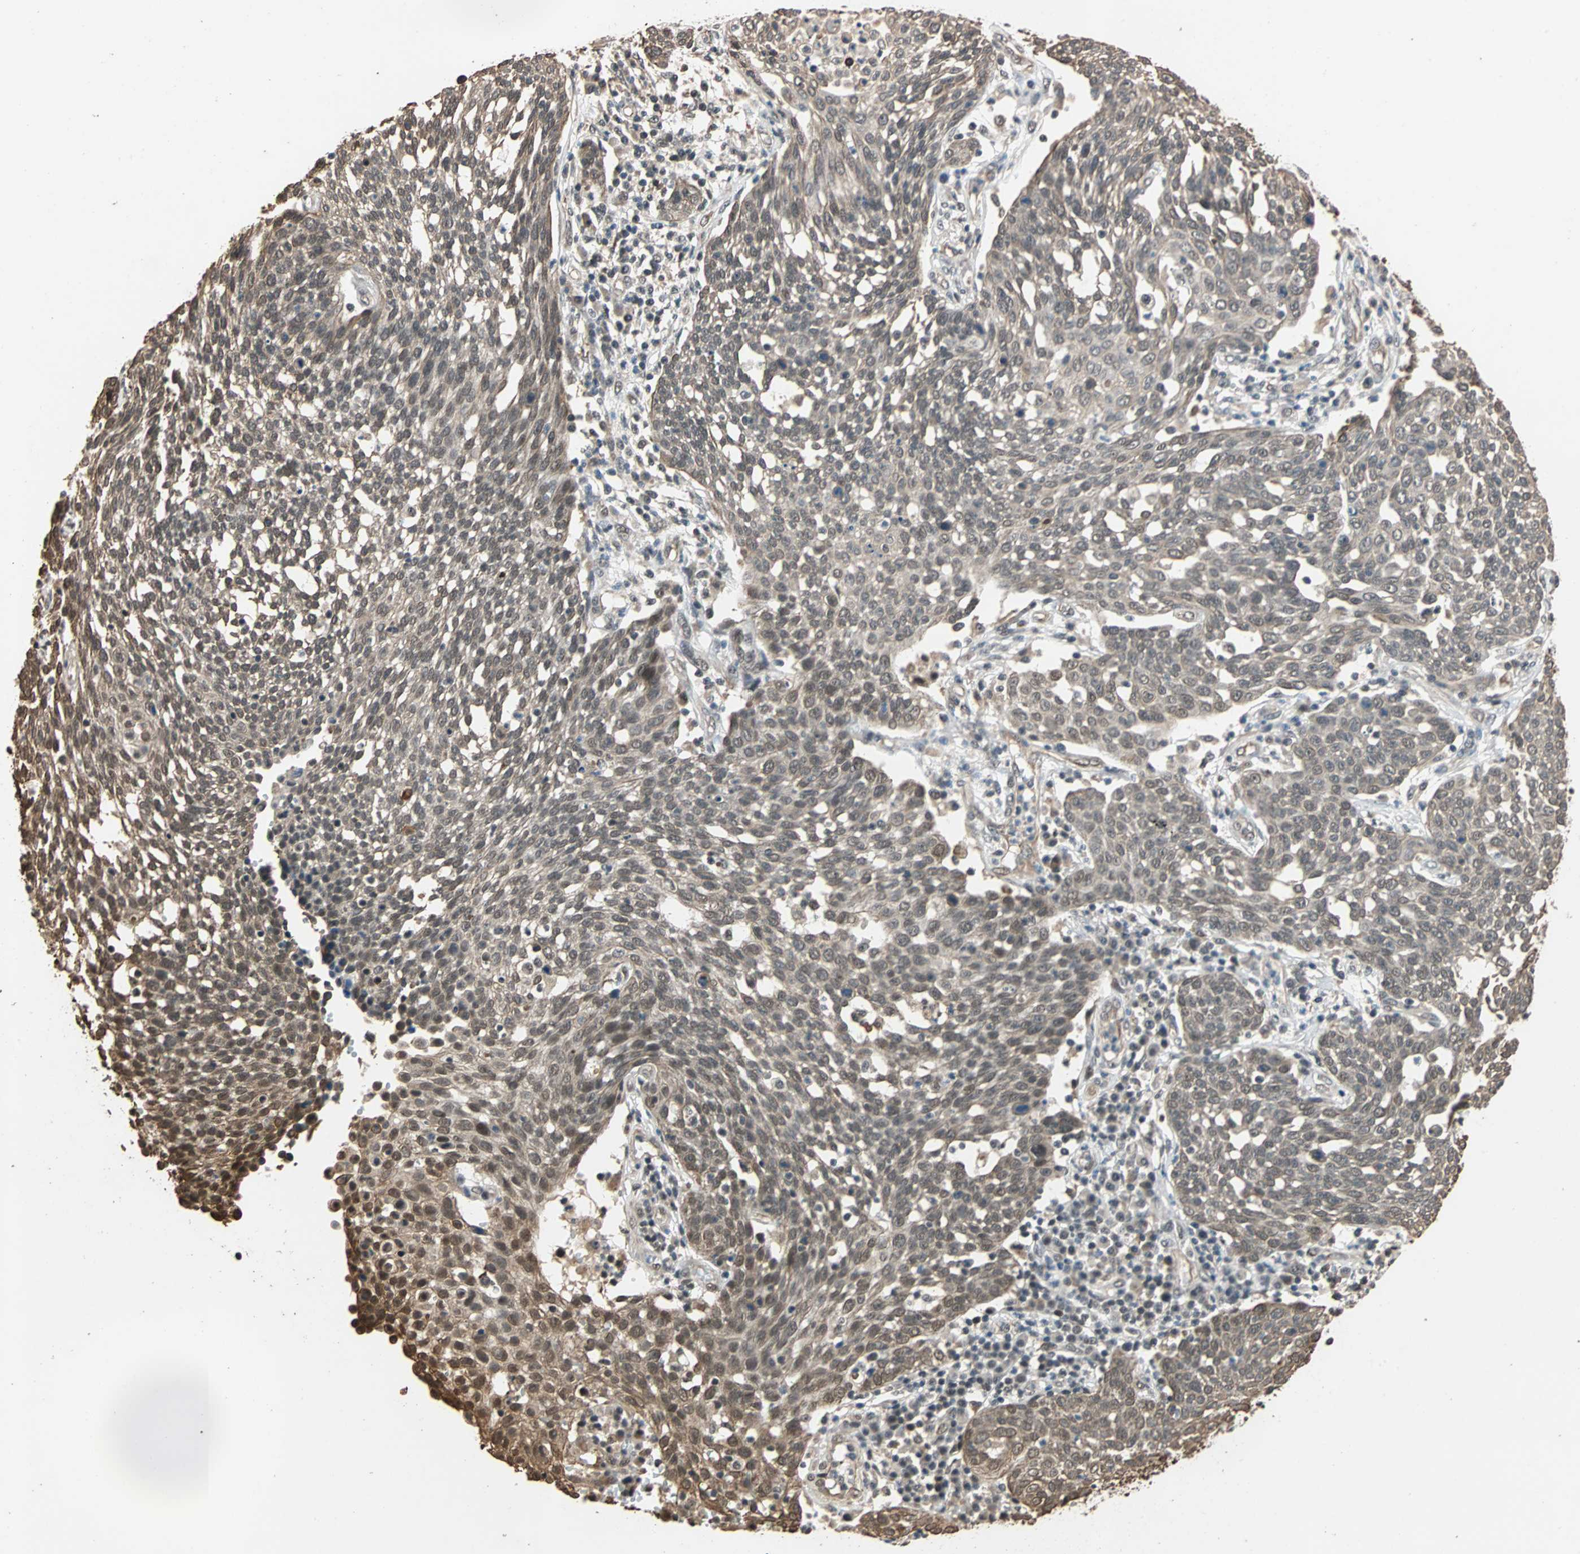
{"staining": {"intensity": "moderate", "quantity": ">75%", "location": "cytoplasmic/membranous,nuclear"}, "tissue": "cervical cancer", "cell_type": "Tumor cells", "image_type": "cancer", "snomed": [{"axis": "morphology", "description": "Squamous cell carcinoma, NOS"}, {"axis": "topography", "description": "Cervix"}], "caption": "Cervical cancer stained for a protein exhibits moderate cytoplasmic/membranous and nuclear positivity in tumor cells.", "gene": "CDC5L", "patient": {"sex": "female", "age": 34}}